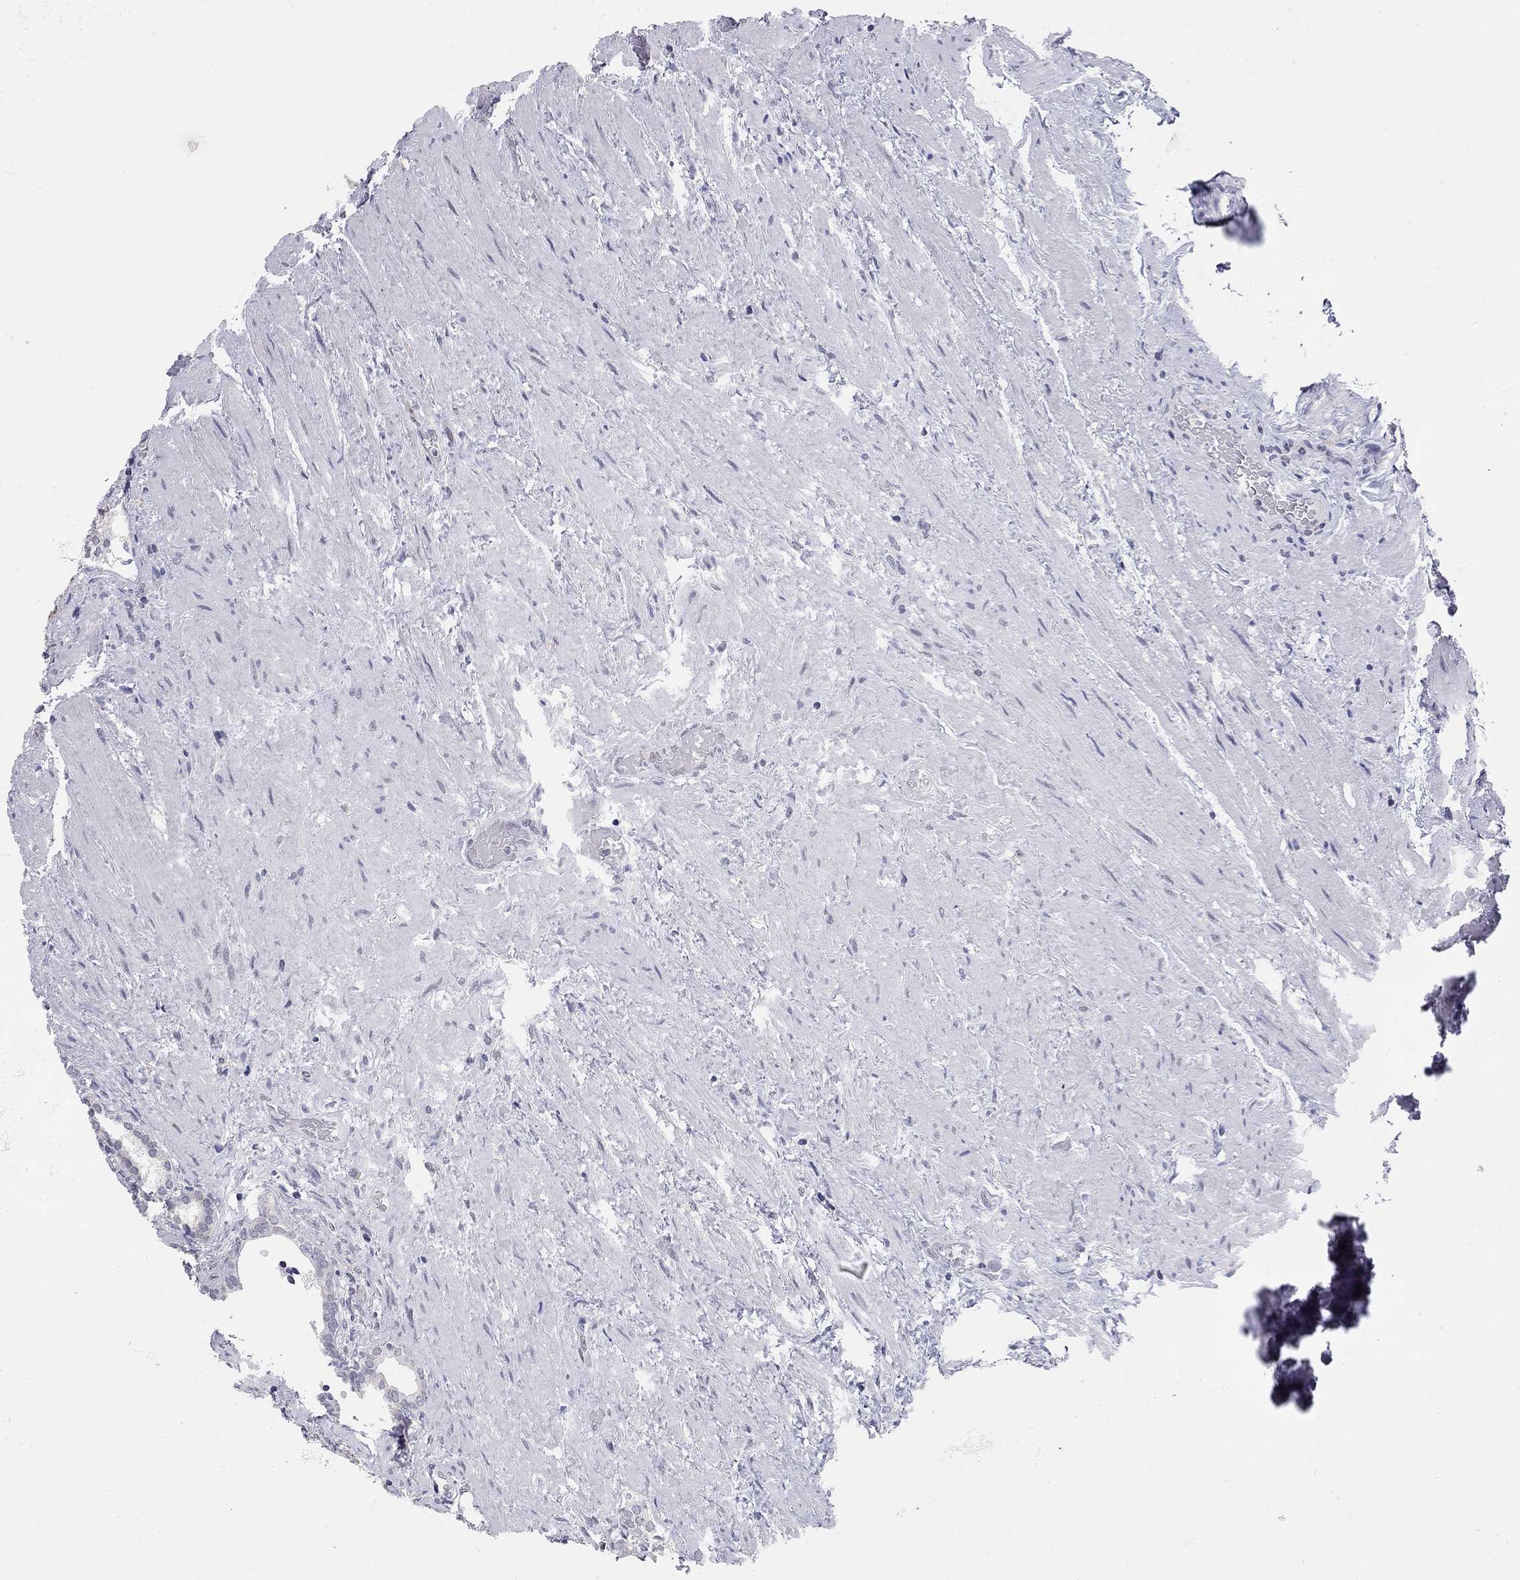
{"staining": {"intensity": "negative", "quantity": "none", "location": "none"}, "tissue": "prostate cancer", "cell_type": "Tumor cells", "image_type": "cancer", "snomed": [{"axis": "morphology", "description": "Adenocarcinoma, NOS"}, {"axis": "morphology", "description": "Adenocarcinoma, High grade"}, {"axis": "topography", "description": "Prostate"}], "caption": "This is a micrograph of immunohistochemistry (IHC) staining of prostate cancer (high-grade adenocarcinoma), which shows no expression in tumor cells.", "gene": "SHOC2", "patient": {"sex": "male", "age": 61}}